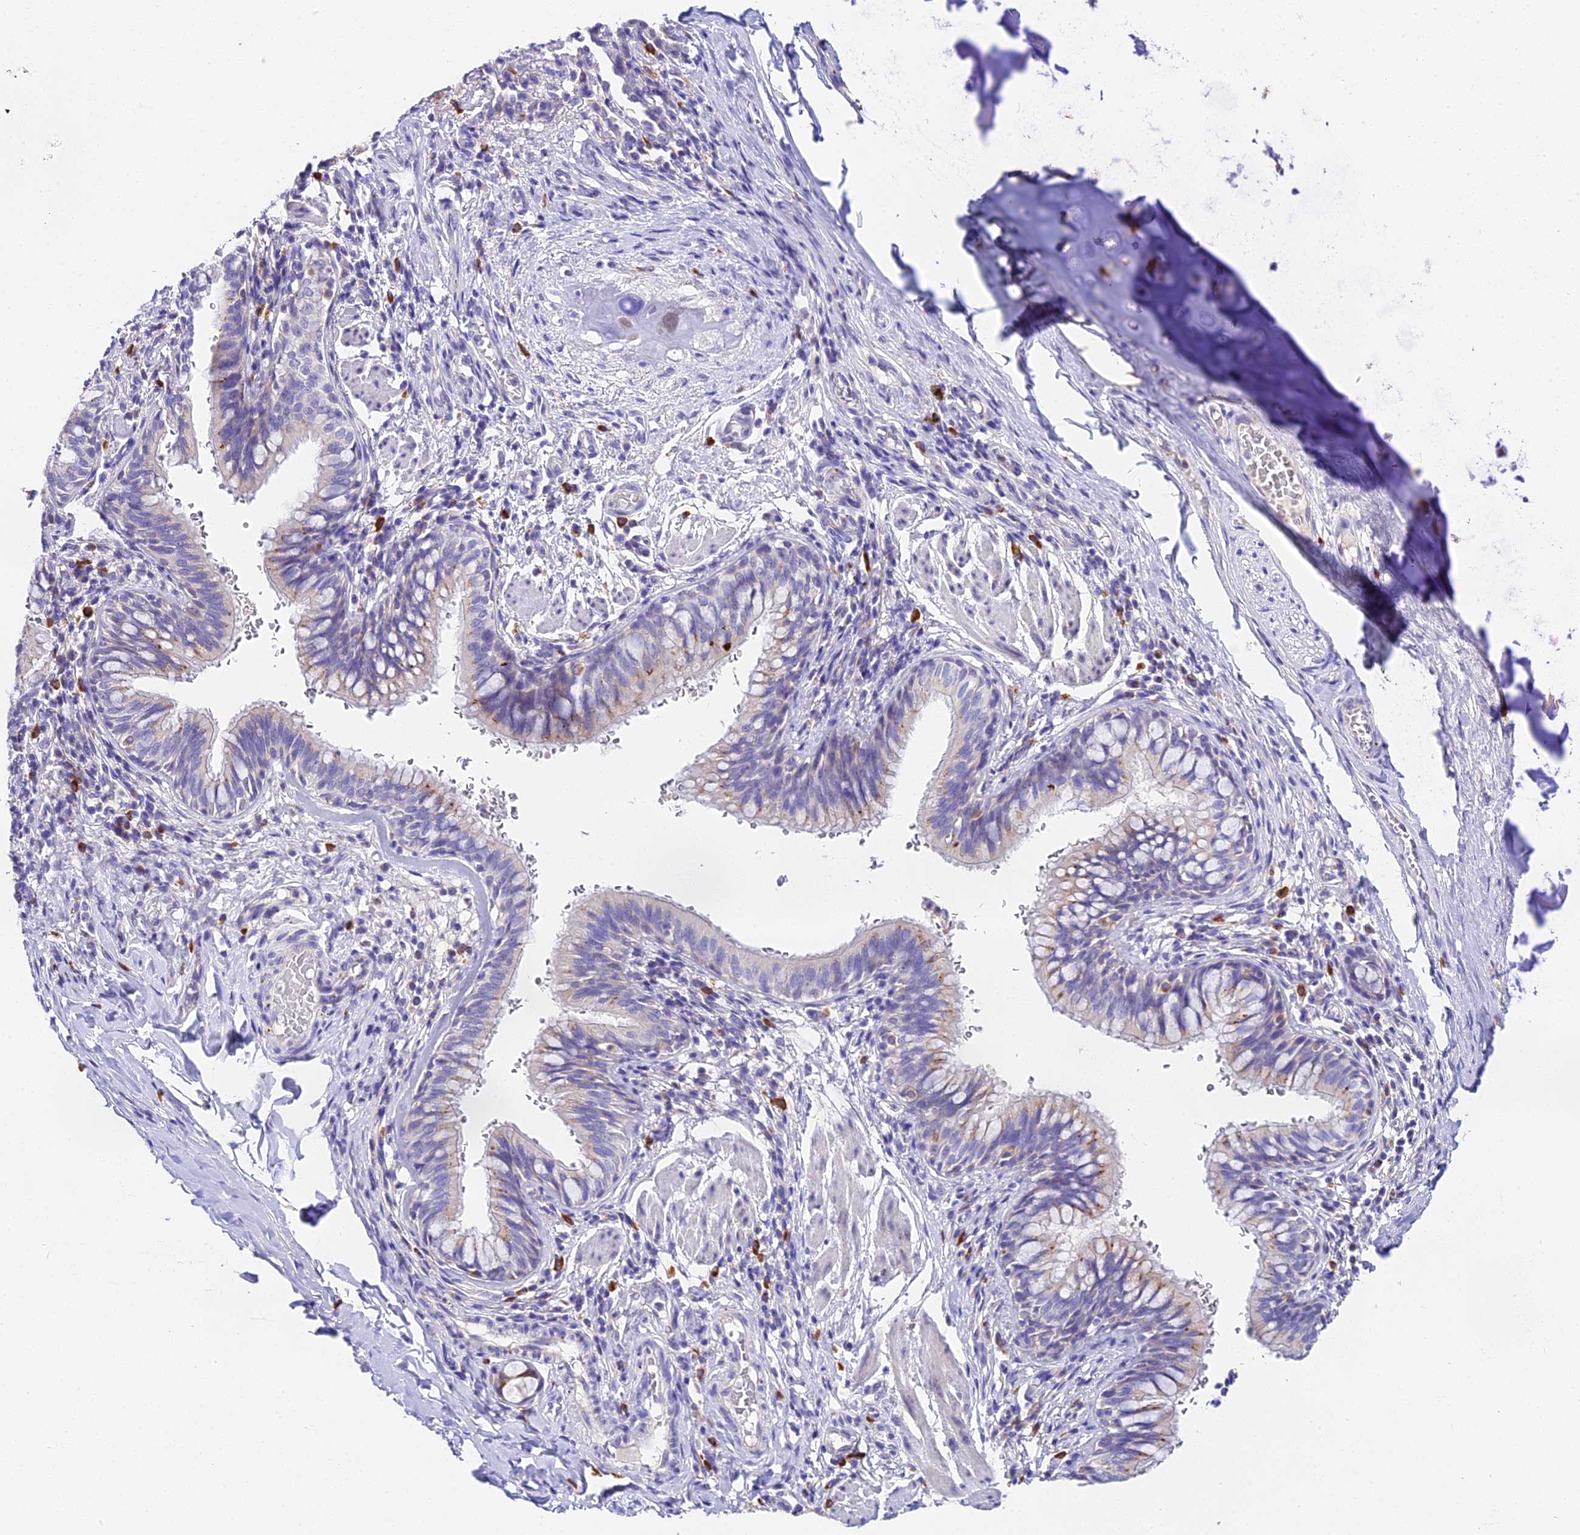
{"staining": {"intensity": "moderate", "quantity": "<25%", "location": "cytoplasmic/membranous"}, "tissue": "bronchus", "cell_type": "Respiratory epithelial cells", "image_type": "normal", "snomed": [{"axis": "morphology", "description": "Normal tissue, NOS"}, {"axis": "topography", "description": "Cartilage tissue"}, {"axis": "topography", "description": "Bronchus"}], "caption": "High-power microscopy captured an immunohistochemistry (IHC) photomicrograph of normal bronchus, revealing moderate cytoplasmic/membranous positivity in about <25% of respiratory epithelial cells.", "gene": "LYPD6", "patient": {"sex": "female", "age": 36}}